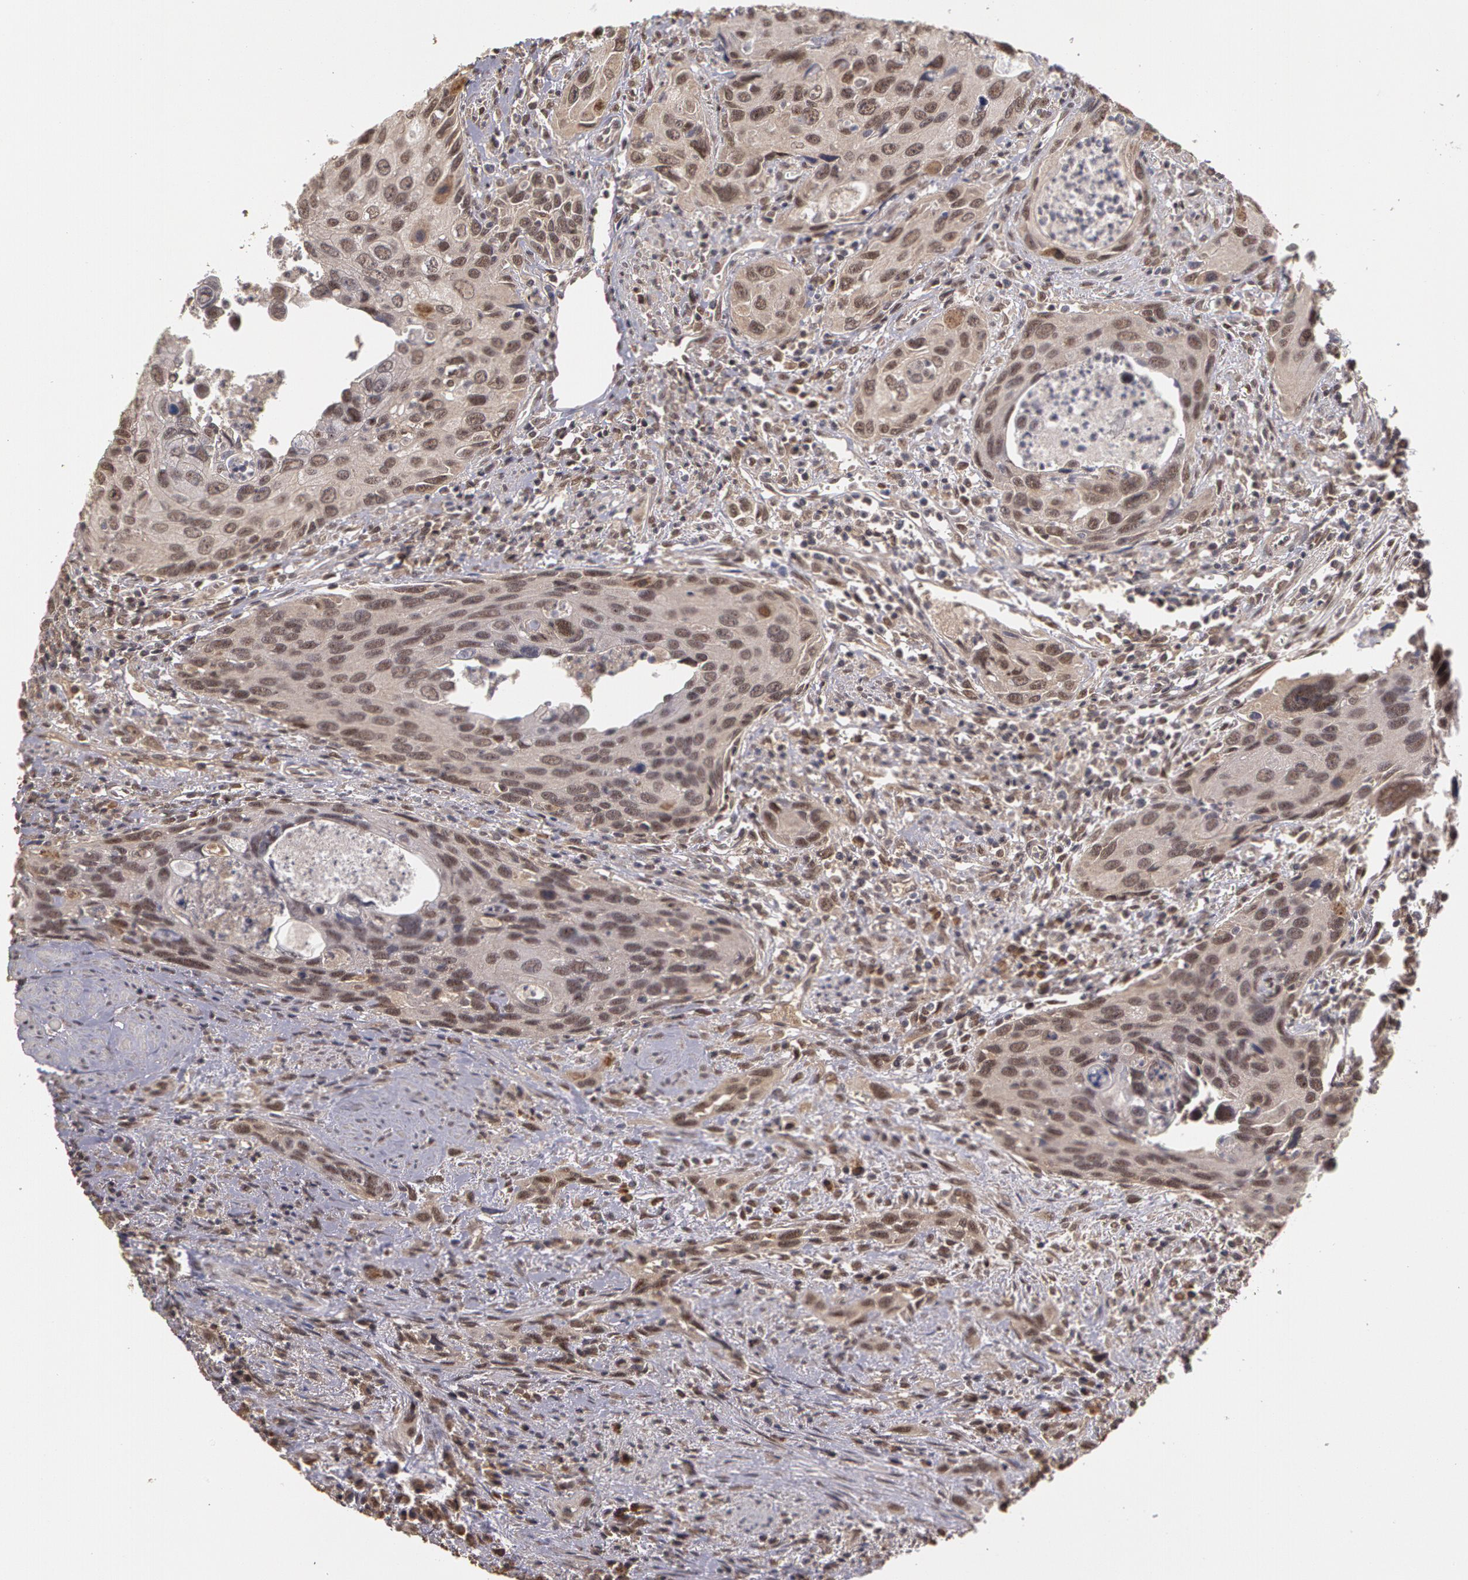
{"staining": {"intensity": "moderate", "quantity": ">75%", "location": "cytoplasmic/membranous,nuclear"}, "tissue": "urothelial cancer", "cell_type": "Tumor cells", "image_type": "cancer", "snomed": [{"axis": "morphology", "description": "Urothelial carcinoma, High grade"}, {"axis": "topography", "description": "Urinary bladder"}], "caption": "This histopathology image exhibits urothelial cancer stained with immunohistochemistry to label a protein in brown. The cytoplasmic/membranous and nuclear of tumor cells show moderate positivity for the protein. Nuclei are counter-stained blue.", "gene": "GLIS1", "patient": {"sex": "male", "age": 71}}